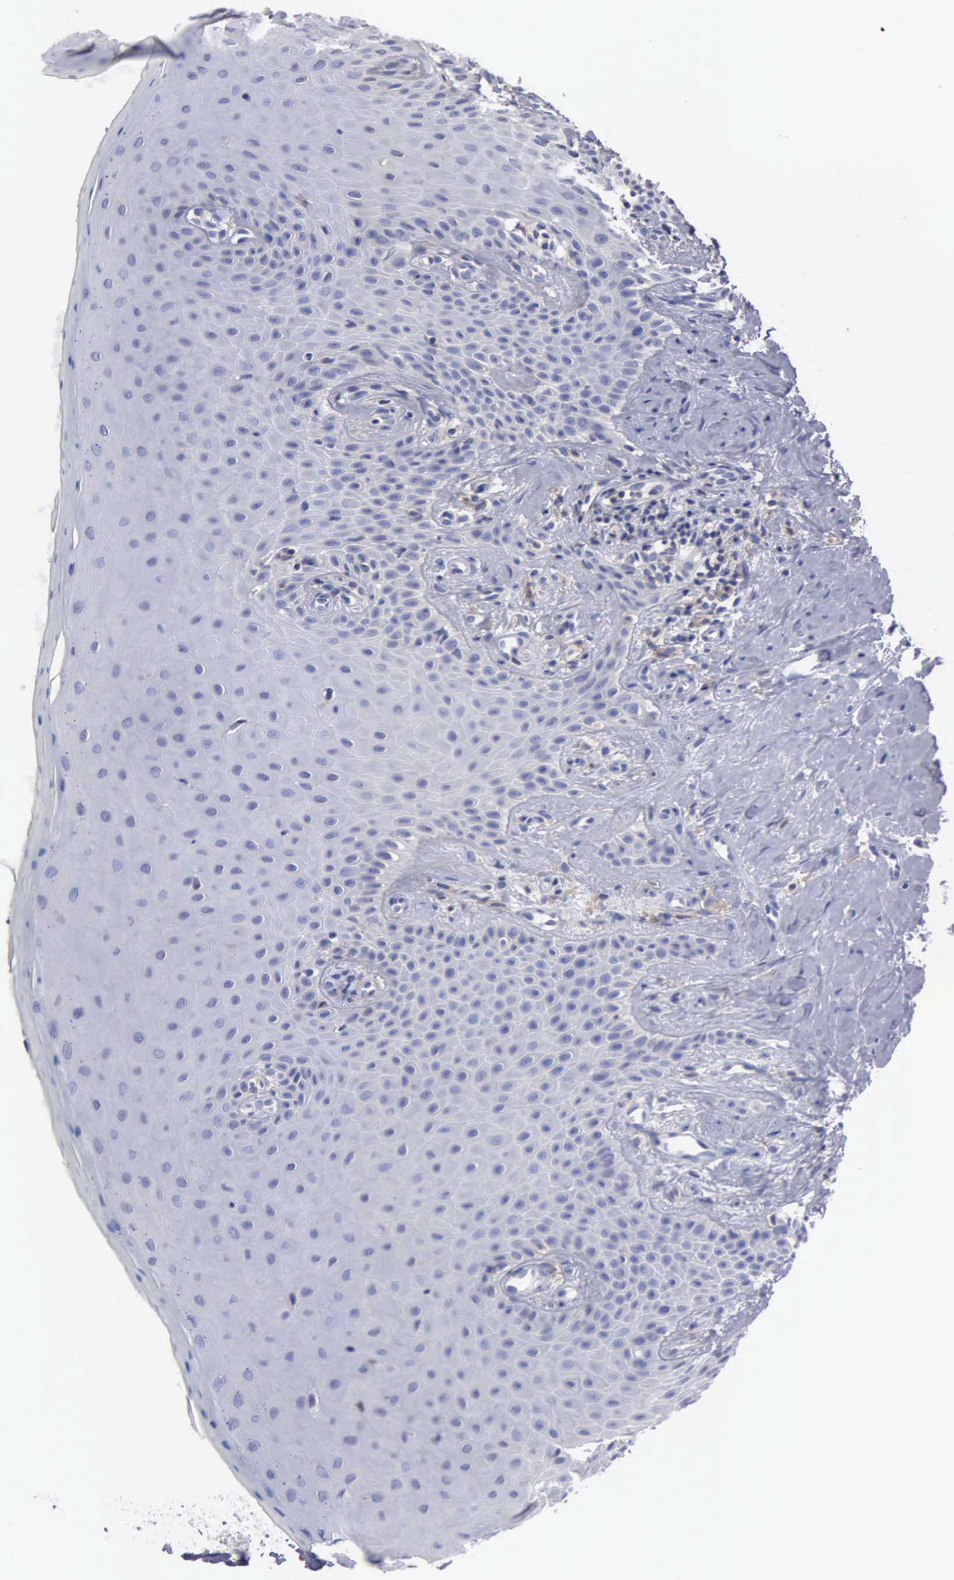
{"staining": {"intensity": "negative", "quantity": "none", "location": "none"}, "tissue": "oral mucosa", "cell_type": "Squamous epithelial cells", "image_type": "normal", "snomed": [{"axis": "morphology", "description": "Normal tissue, NOS"}, {"axis": "topography", "description": "Oral tissue"}], "caption": "High power microscopy image of an immunohistochemistry histopathology image of unremarkable oral mucosa, revealing no significant expression in squamous epithelial cells. (Brightfield microscopy of DAB (3,3'-diaminobenzidine) immunohistochemistry at high magnification).", "gene": "PTGS2", "patient": {"sex": "male", "age": 69}}